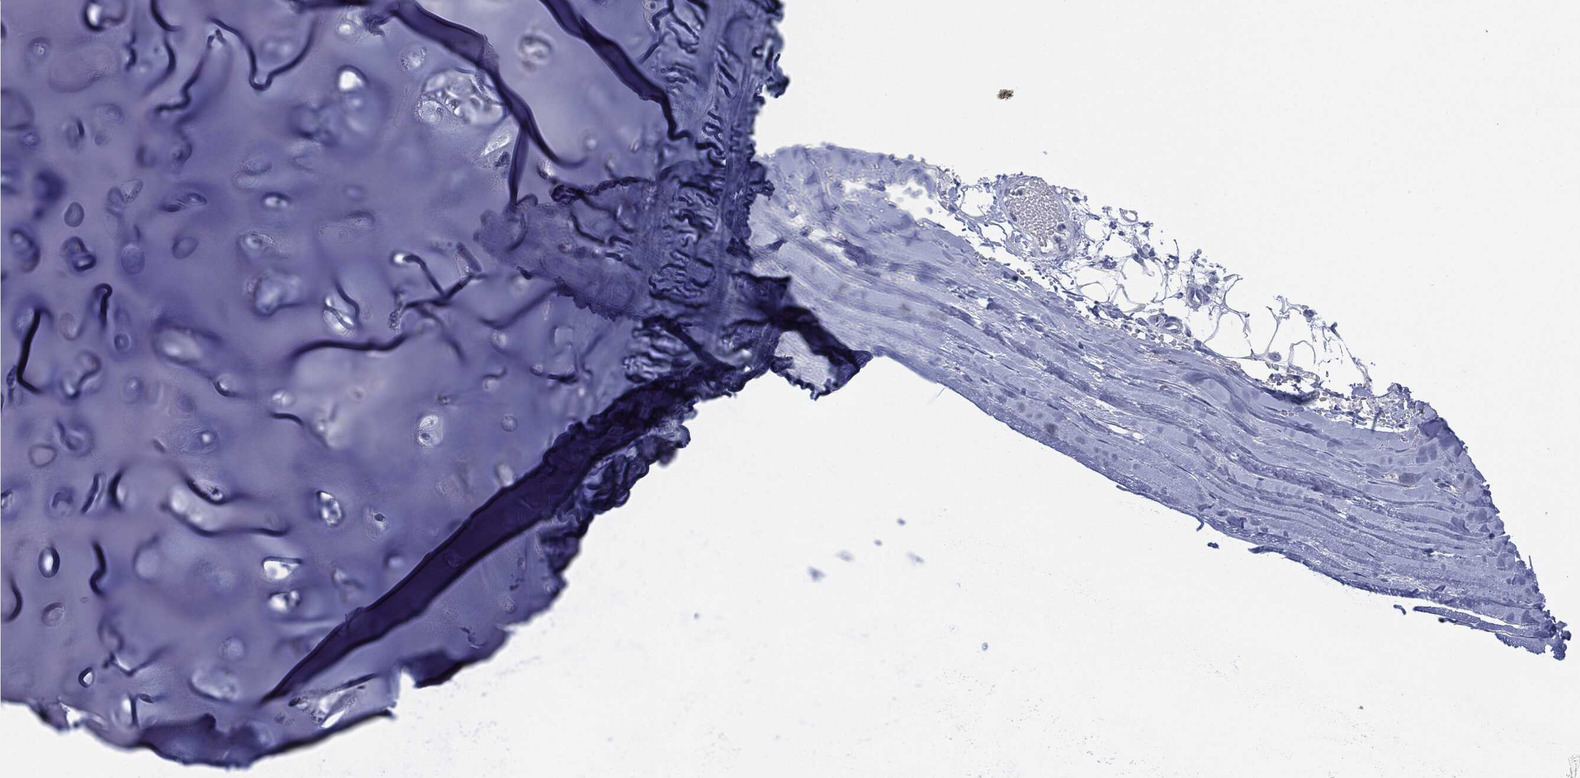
{"staining": {"intensity": "negative", "quantity": "none", "location": "none"}, "tissue": "adipose tissue", "cell_type": "Adipocytes", "image_type": "normal", "snomed": [{"axis": "morphology", "description": "Normal tissue, NOS"}, {"axis": "topography", "description": "Cartilage tissue"}], "caption": "Immunohistochemical staining of normal human adipose tissue shows no significant staining in adipocytes.", "gene": "MUC16", "patient": {"sex": "male", "age": 81}}